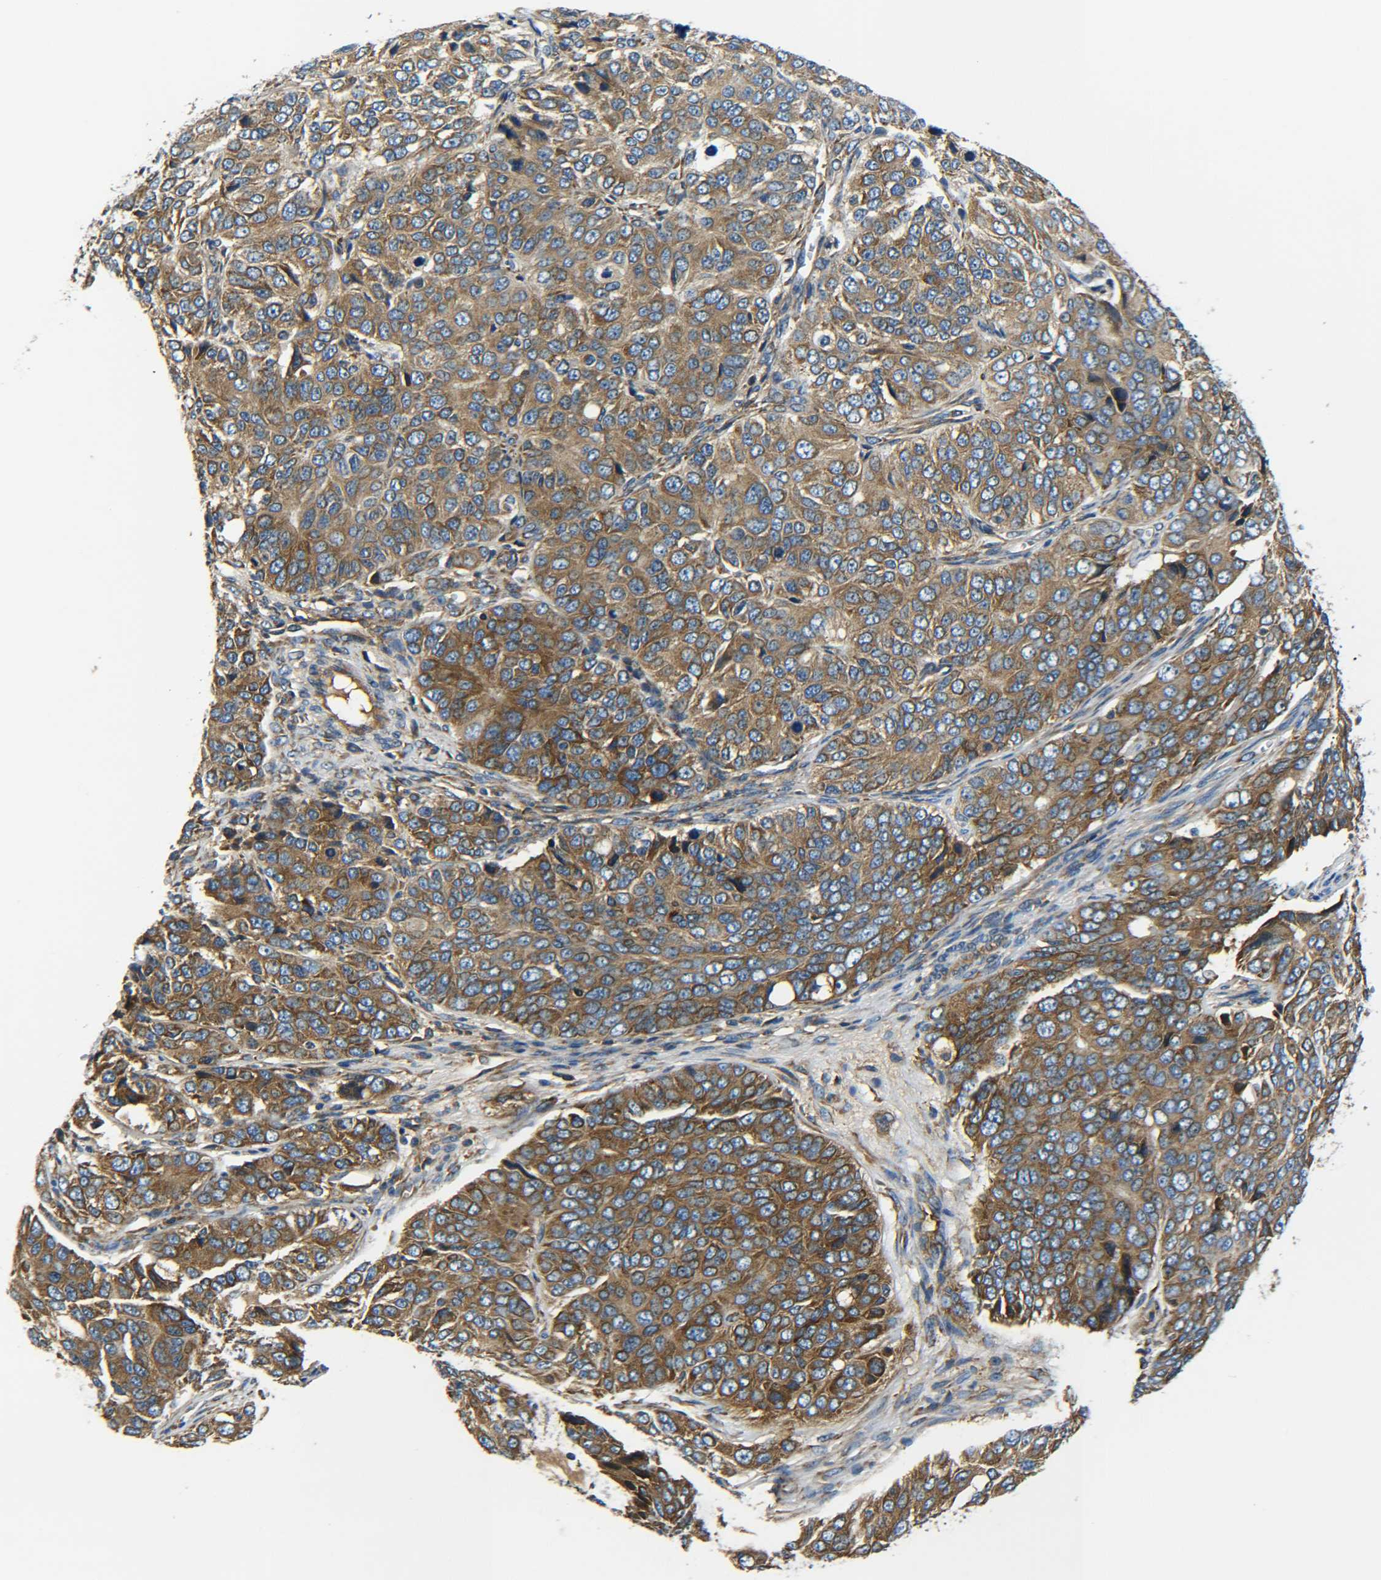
{"staining": {"intensity": "moderate", "quantity": ">75%", "location": "cytoplasmic/membranous"}, "tissue": "ovarian cancer", "cell_type": "Tumor cells", "image_type": "cancer", "snomed": [{"axis": "morphology", "description": "Carcinoma, endometroid"}, {"axis": "topography", "description": "Ovary"}], "caption": "Endometroid carcinoma (ovarian) tissue exhibits moderate cytoplasmic/membranous positivity in approximately >75% of tumor cells", "gene": "PREB", "patient": {"sex": "female", "age": 51}}